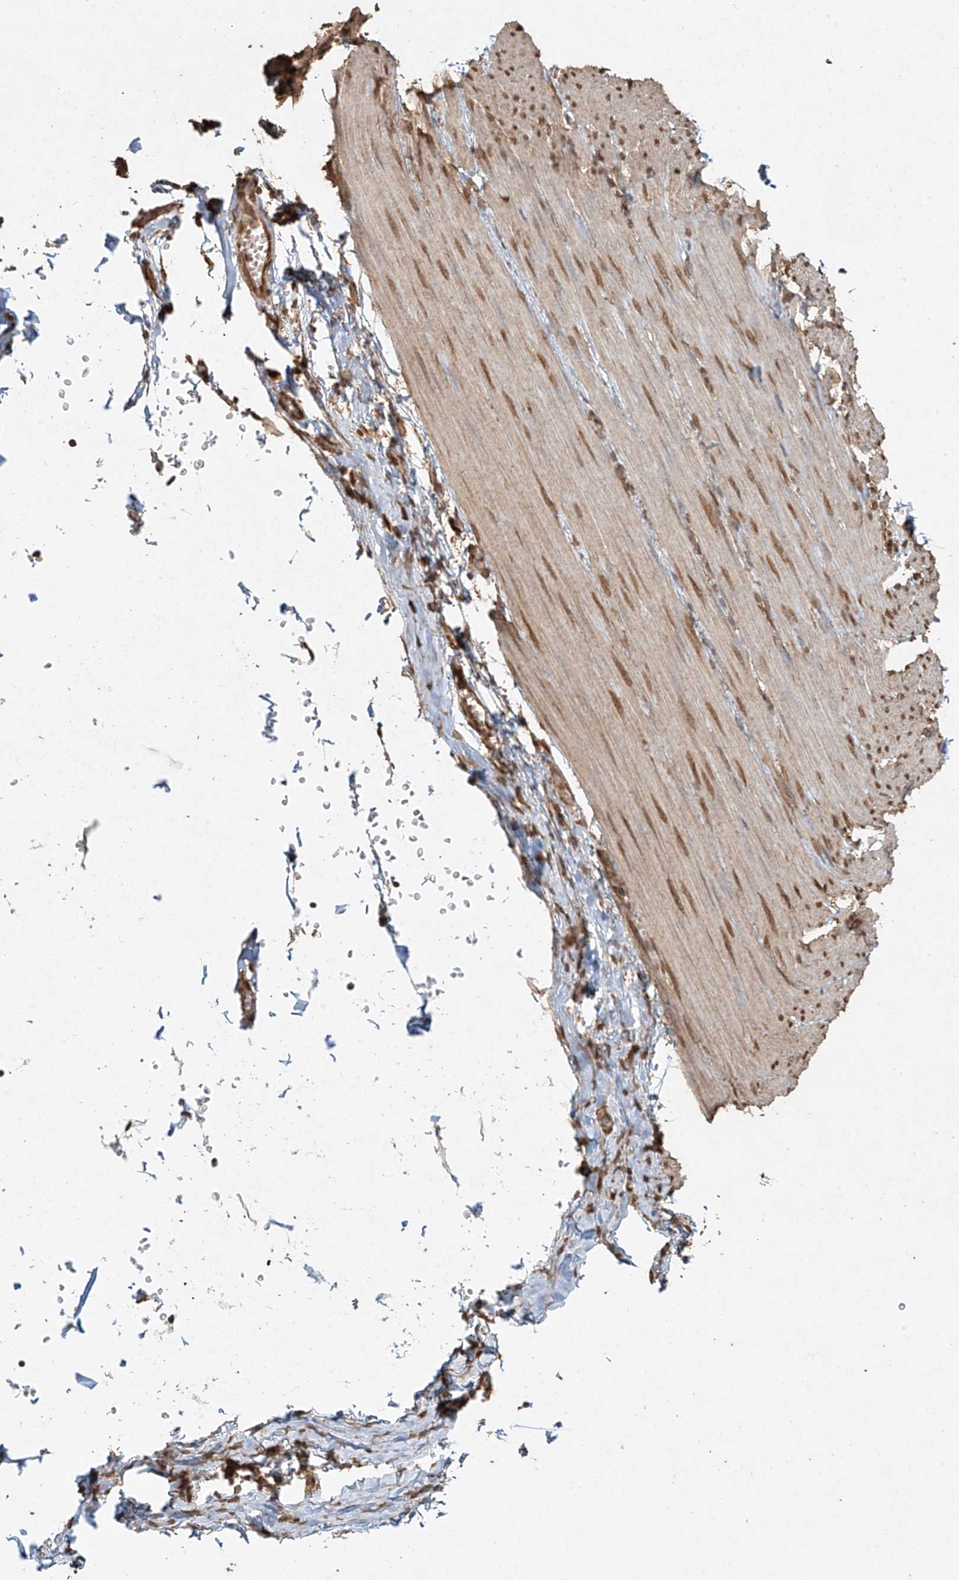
{"staining": {"intensity": "moderate", "quantity": ">75%", "location": "nuclear"}, "tissue": "smooth muscle", "cell_type": "Smooth muscle cells", "image_type": "normal", "snomed": [{"axis": "morphology", "description": "Normal tissue, NOS"}, {"axis": "morphology", "description": "Adenocarcinoma, NOS"}, {"axis": "topography", "description": "Colon"}, {"axis": "topography", "description": "Peripheral nerve tissue"}], "caption": "Unremarkable smooth muscle displays moderate nuclear staining in approximately >75% of smooth muscle cells, visualized by immunohistochemistry. (DAB (3,3'-diaminobenzidine) IHC, brown staining for protein, blue staining for nuclei).", "gene": "TIGAR", "patient": {"sex": "male", "age": 14}}